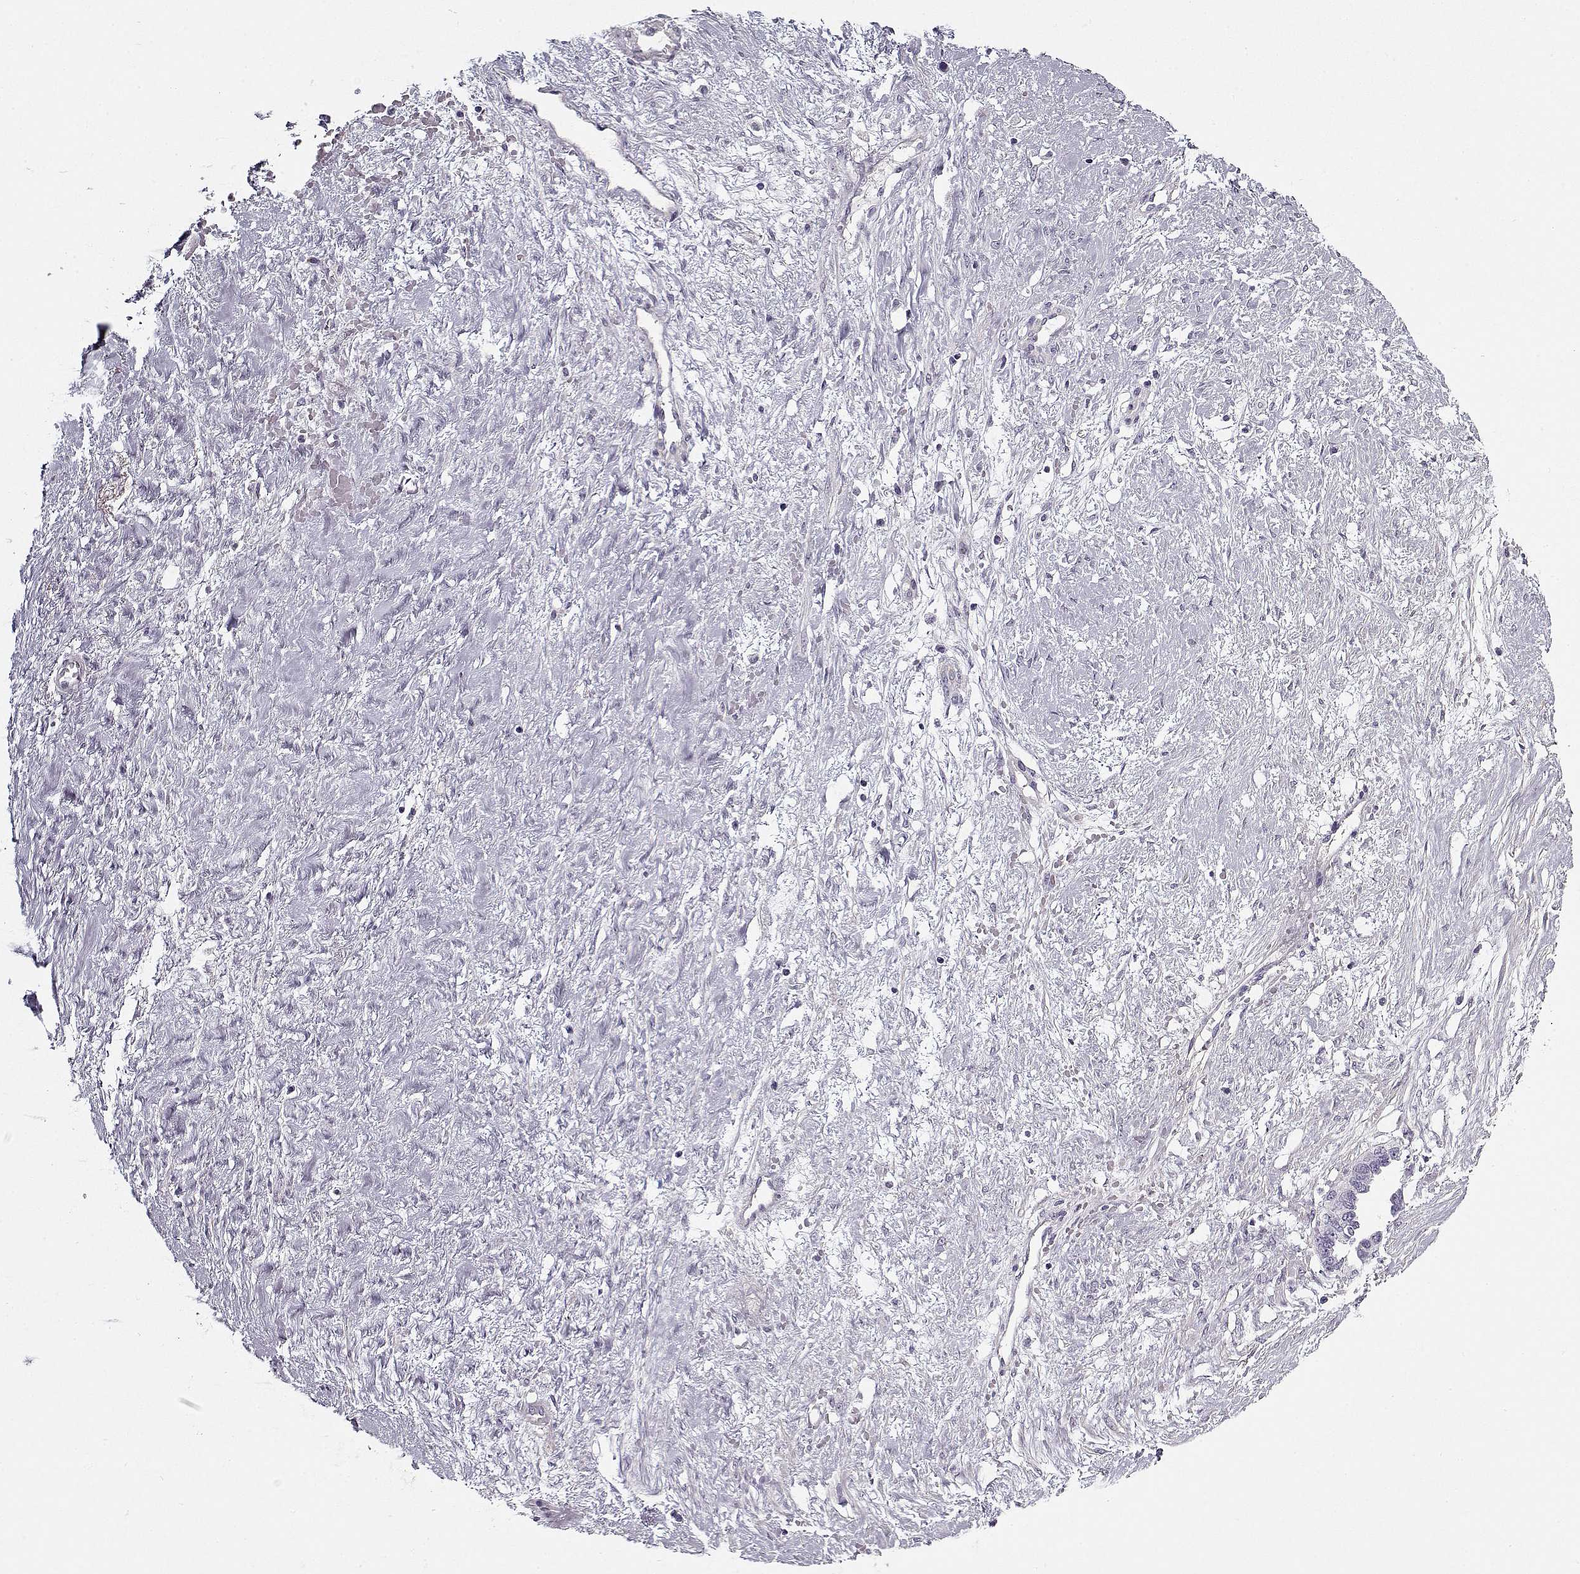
{"staining": {"intensity": "negative", "quantity": "none", "location": "none"}, "tissue": "ovarian cancer", "cell_type": "Tumor cells", "image_type": "cancer", "snomed": [{"axis": "morphology", "description": "Cystadenocarcinoma, serous, NOS"}, {"axis": "topography", "description": "Ovary"}], "caption": "Immunohistochemistry (IHC) of serous cystadenocarcinoma (ovarian) reveals no expression in tumor cells. (DAB (3,3'-diaminobenzidine) immunohistochemistry (IHC) with hematoxylin counter stain).", "gene": "CCDC136", "patient": {"sex": "female", "age": 69}}